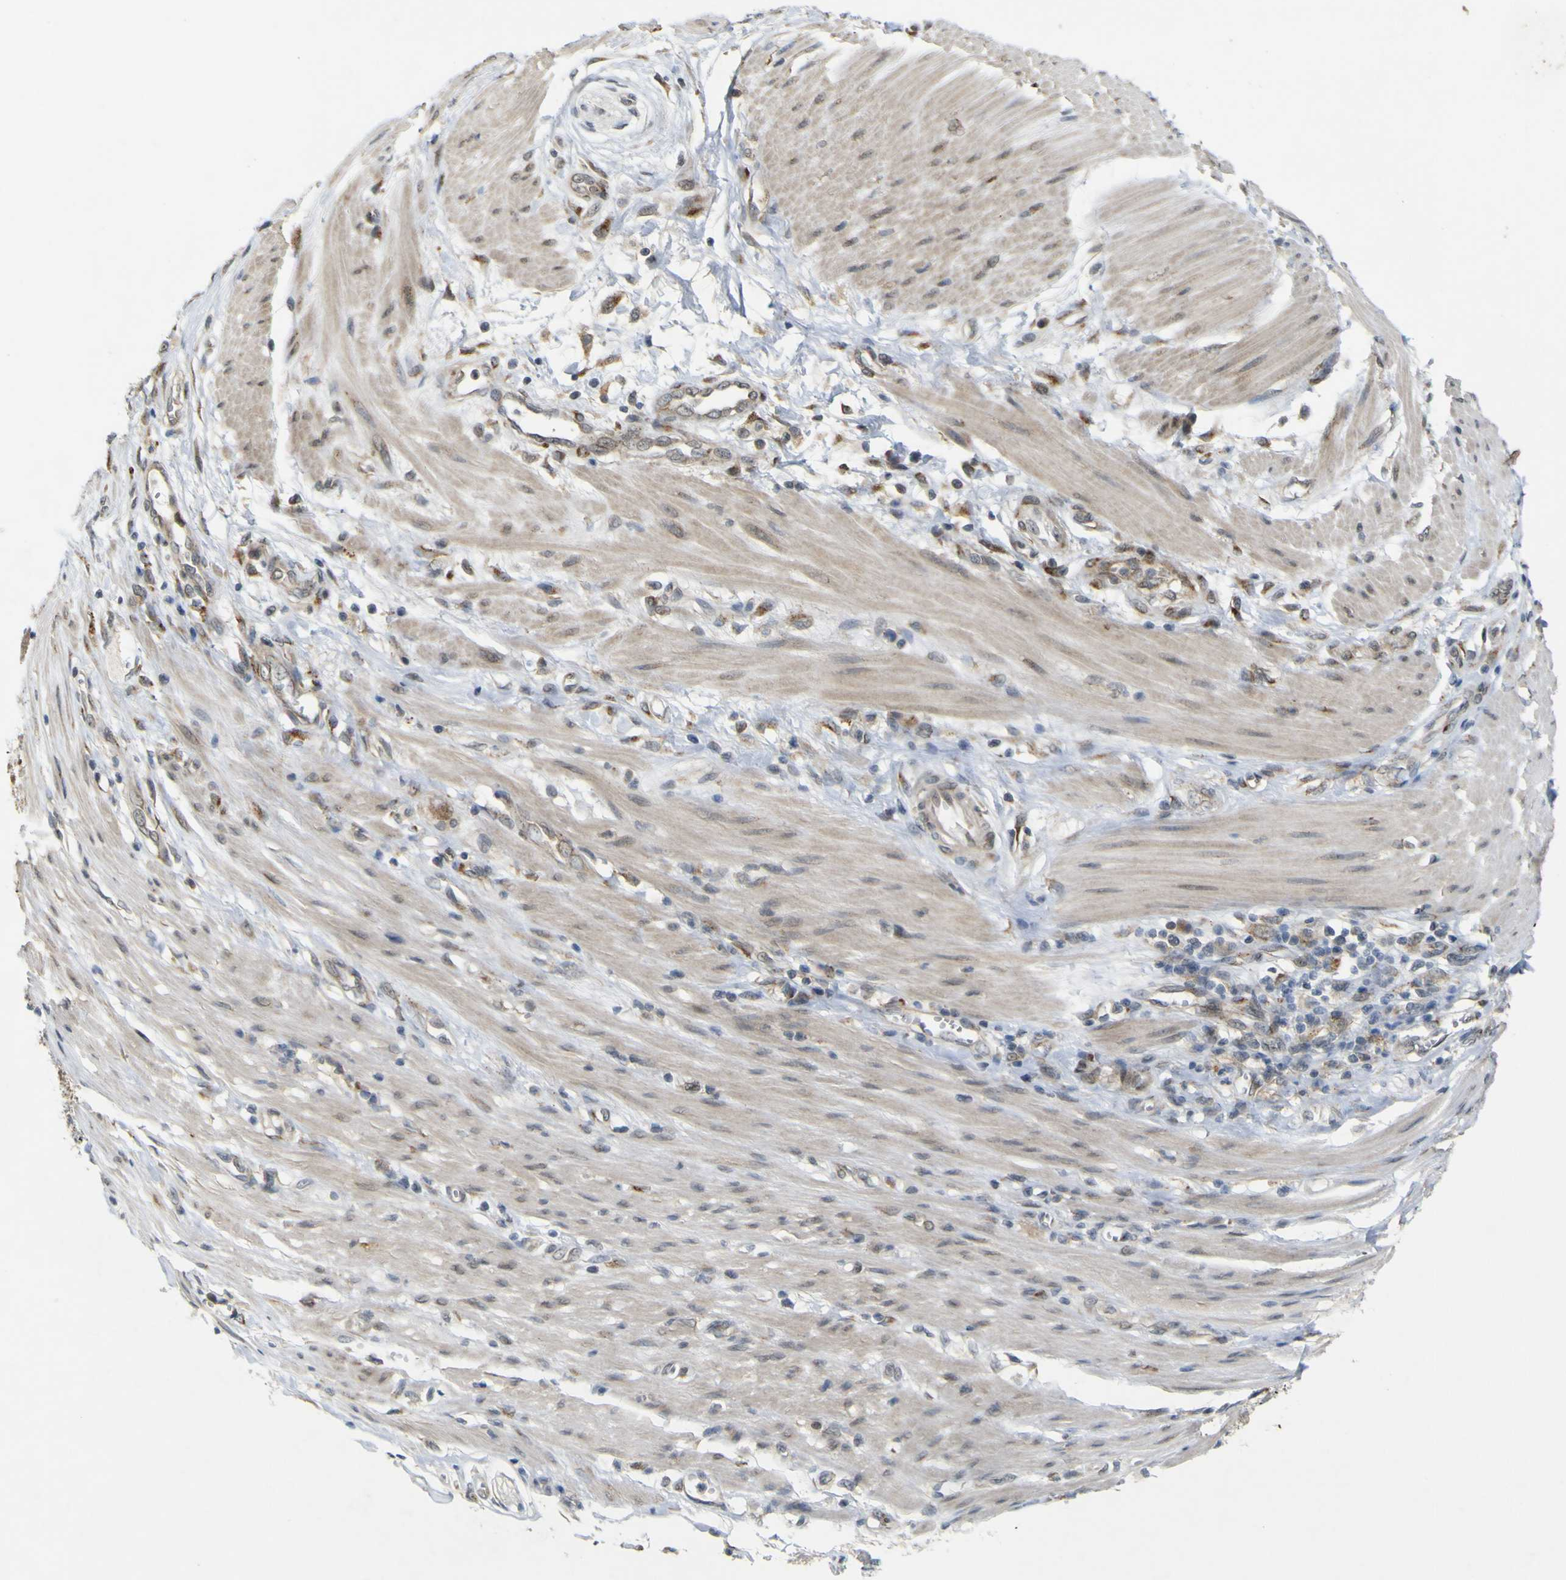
{"staining": {"intensity": "moderate", "quantity": "<25%", "location": "cytoplasmic/membranous"}, "tissue": "pancreatic cancer", "cell_type": "Tumor cells", "image_type": "cancer", "snomed": [{"axis": "morphology", "description": "Adenocarcinoma, NOS"}, {"axis": "topography", "description": "Pancreas"}], "caption": "This image reveals IHC staining of human adenocarcinoma (pancreatic), with low moderate cytoplasmic/membranous positivity in approximately <25% of tumor cells.", "gene": "IGF2R", "patient": {"sex": "female", "age": 75}}